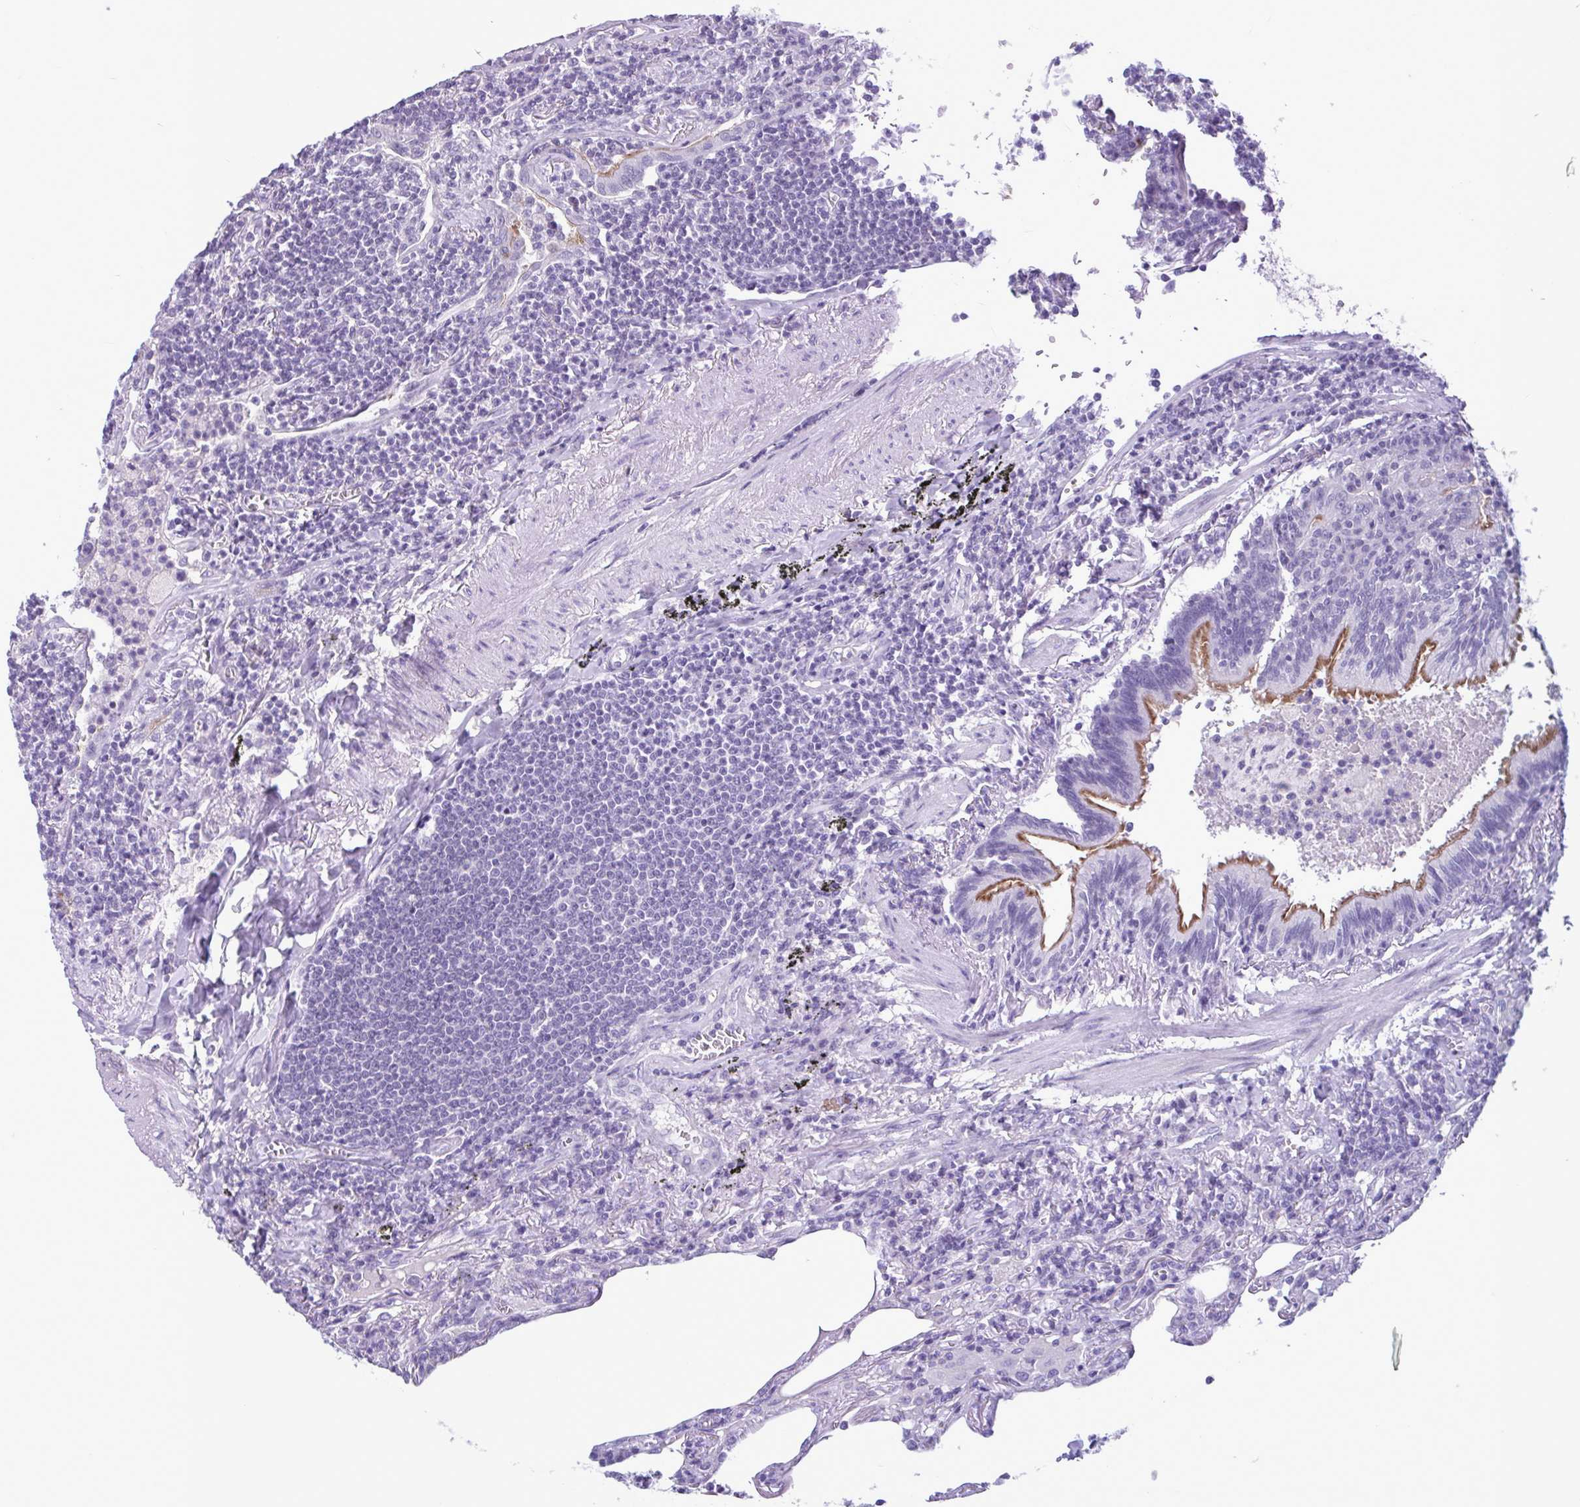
{"staining": {"intensity": "negative", "quantity": "none", "location": "none"}, "tissue": "lymphoma", "cell_type": "Tumor cells", "image_type": "cancer", "snomed": [{"axis": "morphology", "description": "Malignant lymphoma, non-Hodgkin's type, Low grade"}, {"axis": "topography", "description": "Lung"}], "caption": "This micrograph is of low-grade malignant lymphoma, non-Hodgkin's type stained with IHC to label a protein in brown with the nuclei are counter-stained blue. There is no staining in tumor cells.", "gene": "INAFM1", "patient": {"sex": "female", "age": 71}}